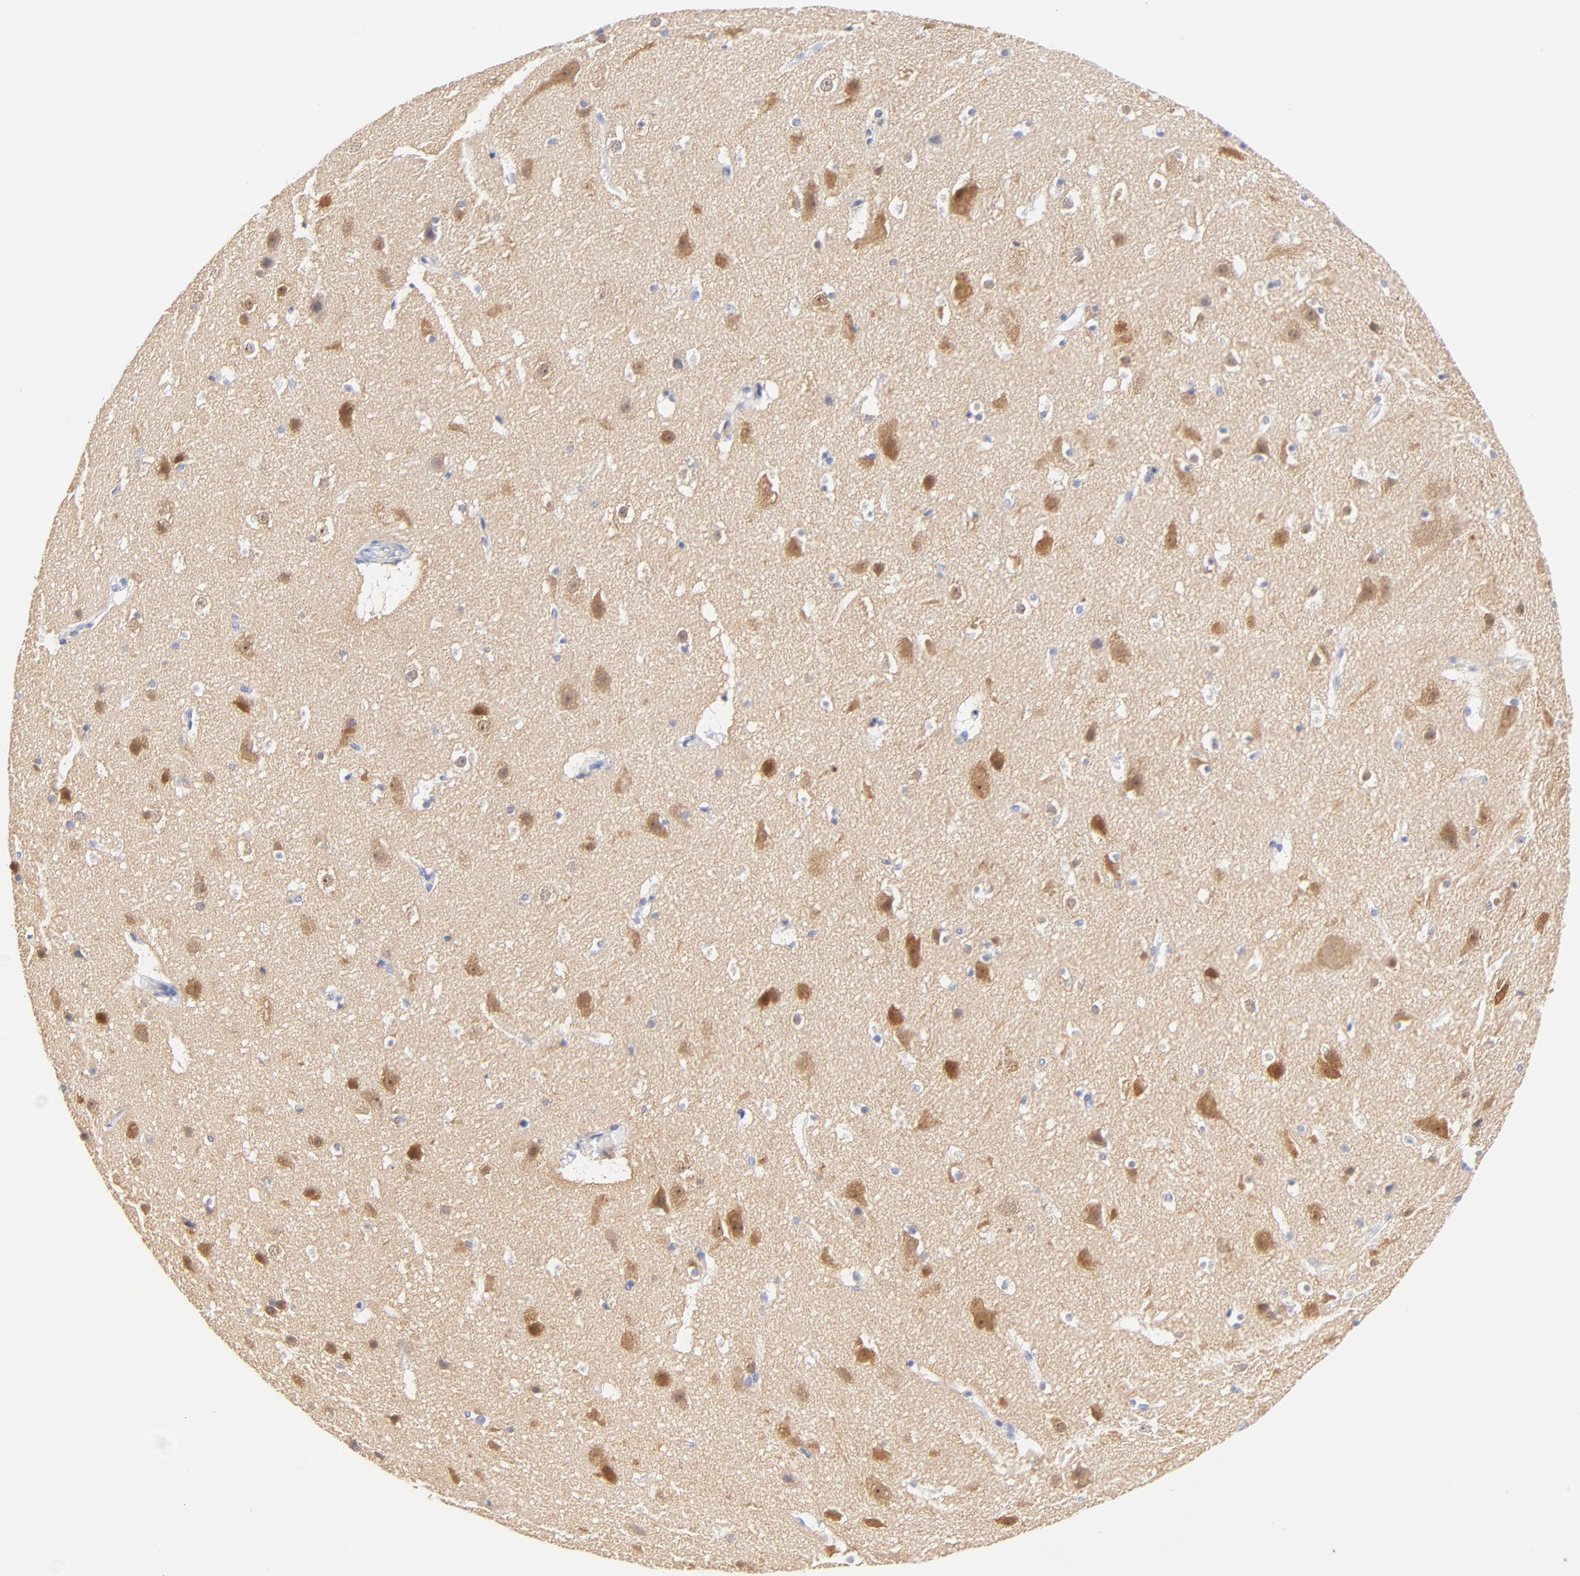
{"staining": {"intensity": "negative", "quantity": "none", "location": "none"}, "tissue": "cerebral cortex", "cell_type": "Endothelial cells", "image_type": "normal", "snomed": [{"axis": "morphology", "description": "Normal tissue, NOS"}, {"axis": "topography", "description": "Cerebral cortex"}], "caption": "An immunohistochemistry (IHC) photomicrograph of unremarkable cerebral cortex is shown. There is no staining in endothelial cells of cerebral cortex.", "gene": "SULT4A1", "patient": {"sex": "male", "age": 45}}